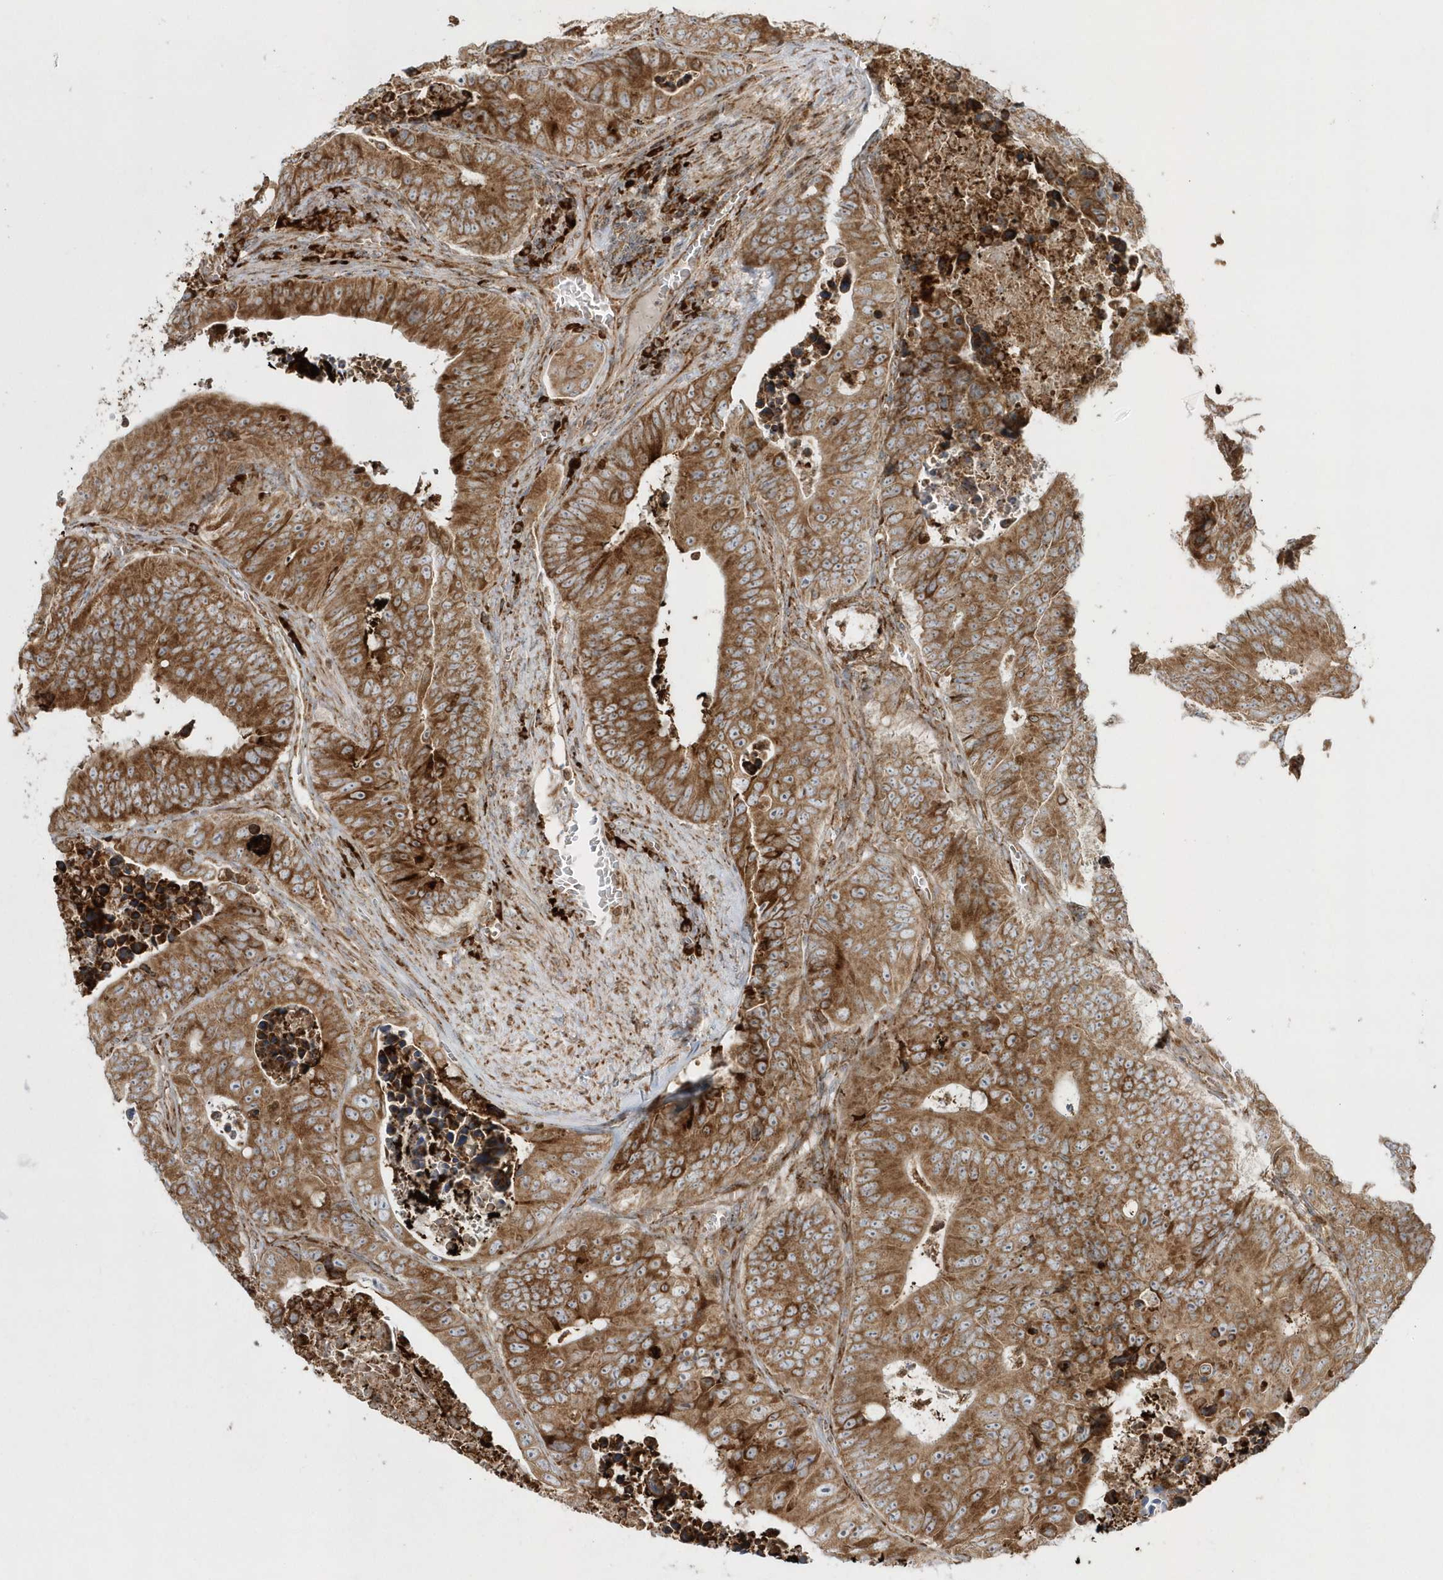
{"staining": {"intensity": "moderate", "quantity": ">75%", "location": "cytoplasmic/membranous"}, "tissue": "colorectal cancer", "cell_type": "Tumor cells", "image_type": "cancer", "snomed": [{"axis": "morphology", "description": "Adenocarcinoma, NOS"}, {"axis": "topography", "description": "Colon"}], "caption": "The micrograph demonstrates immunohistochemical staining of colorectal cancer (adenocarcinoma). There is moderate cytoplasmic/membranous expression is identified in about >75% of tumor cells. The staining is performed using DAB (3,3'-diaminobenzidine) brown chromogen to label protein expression. The nuclei are counter-stained blue using hematoxylin.", "gene": "SH3BP2", "patient": {"sex": "male", "age": 87}}